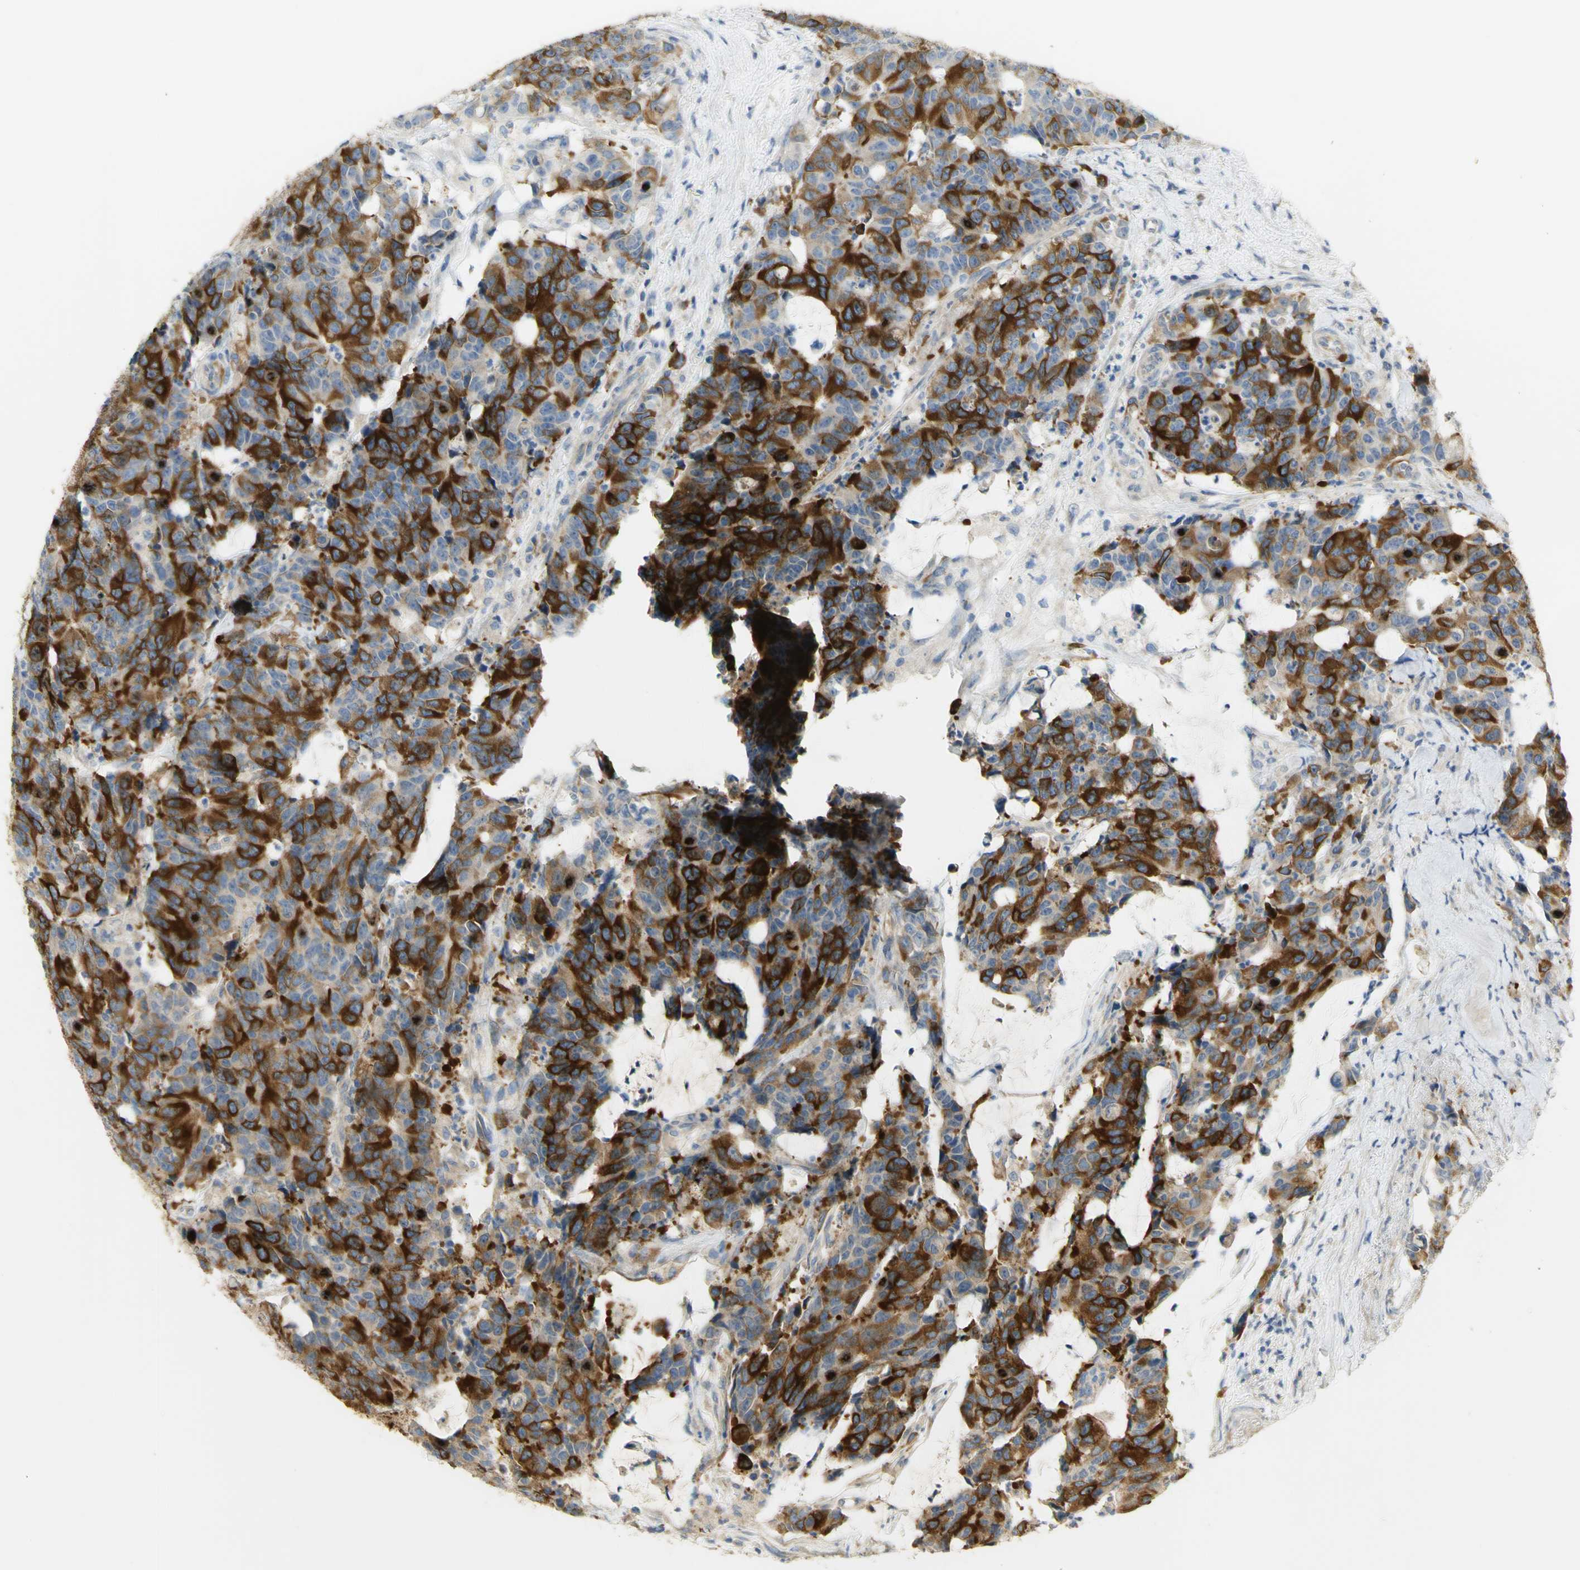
{"staining": {"intensity": "strong", "quantity": ">75%", "location": "cytoplasmic/membranous"}, "tissue": "colorectal cancer", "cell_type": "Tumor cells", "image_type": "cancer", "snomed": [{"axis": "morphology", "description": "Adenocarcinoma, NOS"}, {"axis": "topography", "description": "Colon"}], "caption": "A brown stain shows strong cytoplasmic/membranous positivity of a protein in colorectal cancer (adenocarcinoma) tumor cells.", "gene": "KIF11", "patient": {"sex": "female", "age": 86}}